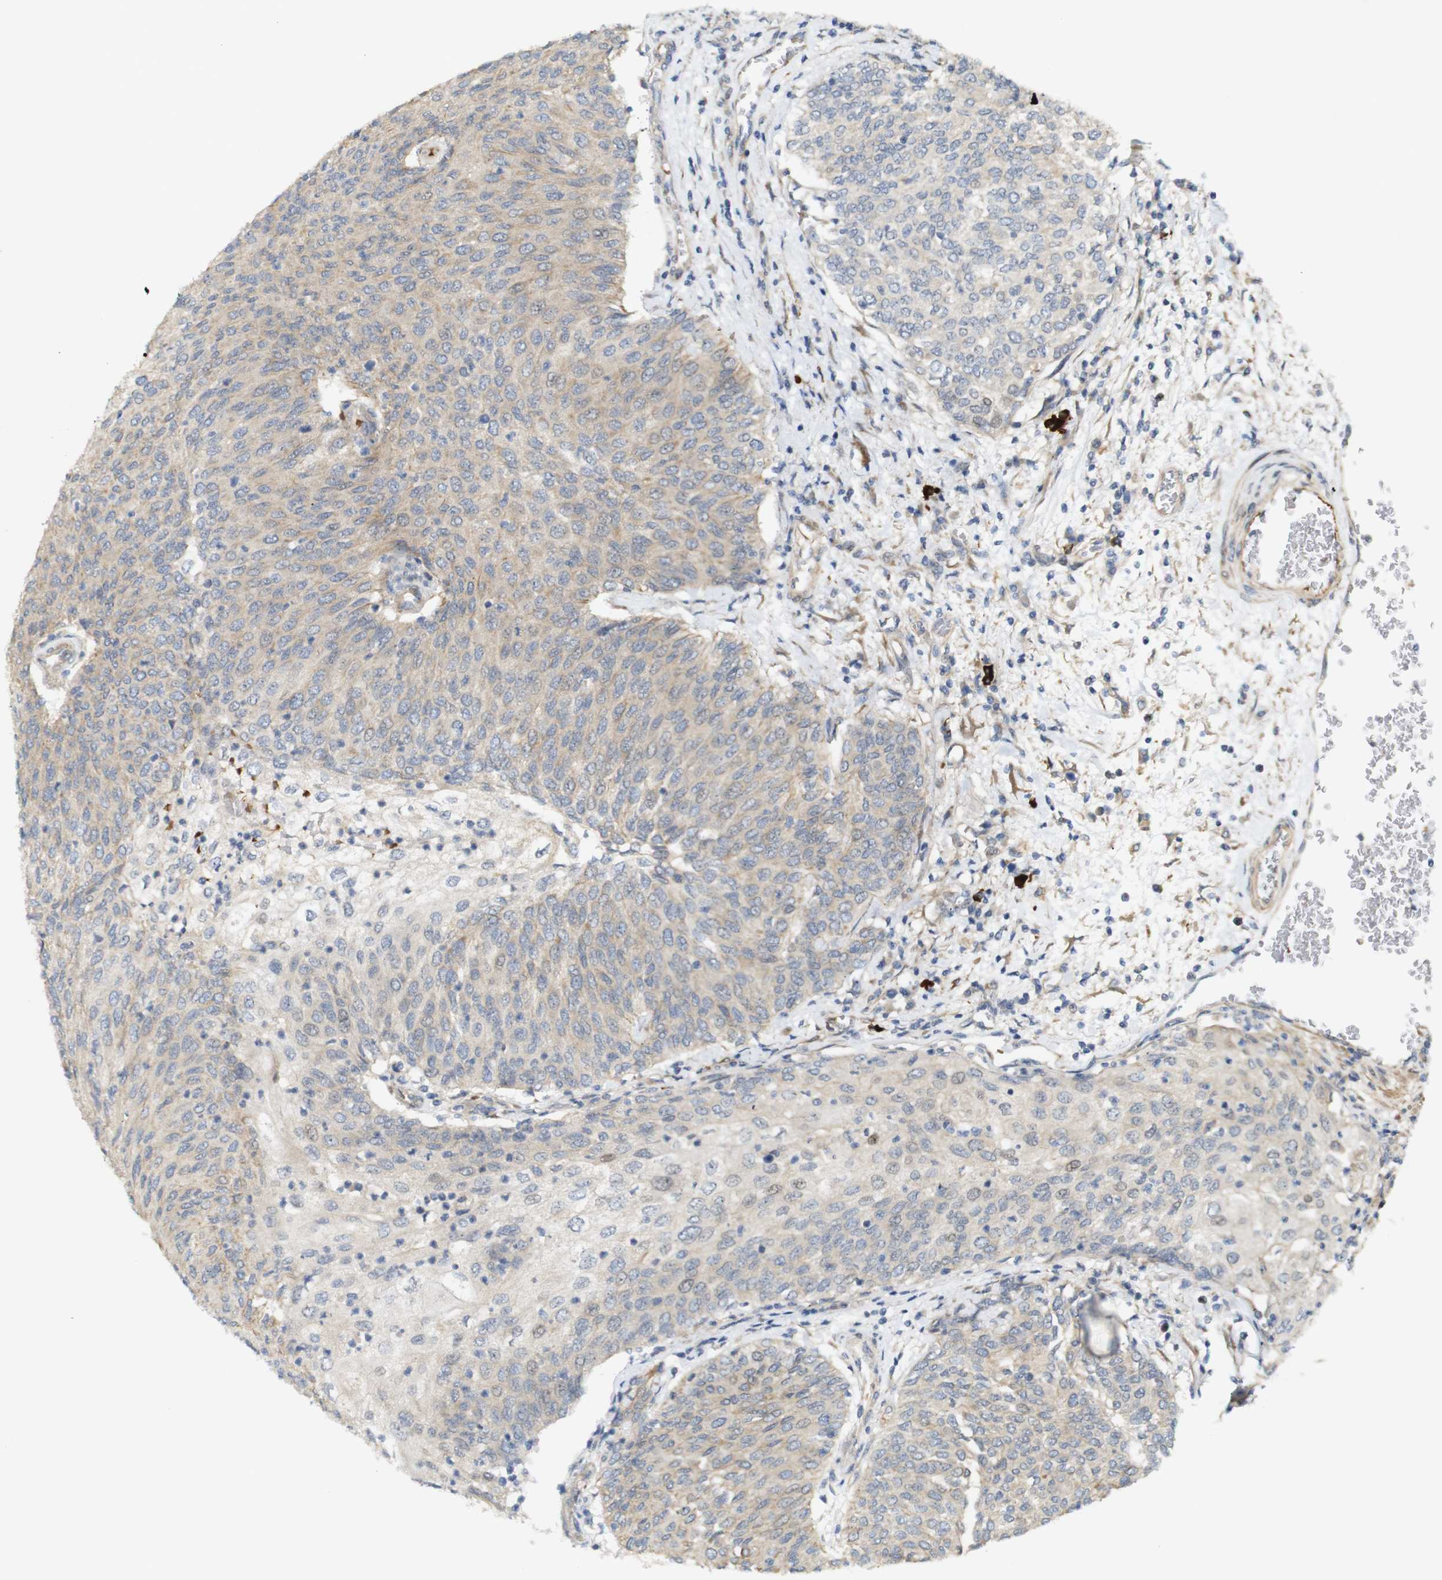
{"staining": {"intensity": "weak", "quantity": ">75%", "location": "cytoplasmic/membranous"}, "tissue": "urothelial cancer", "cell_type": "Tumor cells", "image_type": "cancer", "snomed": [{"axis": "morphology", "description": "Urothelial carcinoma, Low grade"}, {"axis": "topography", "description": "Urinary bladder"}], "caption": "Human urothelial carcinoma (low-grade) stained with a protein marker displays weak staining in tumor cells.", "gene": "RPTOR", "patient": {"sex": "female", "age": 79}}